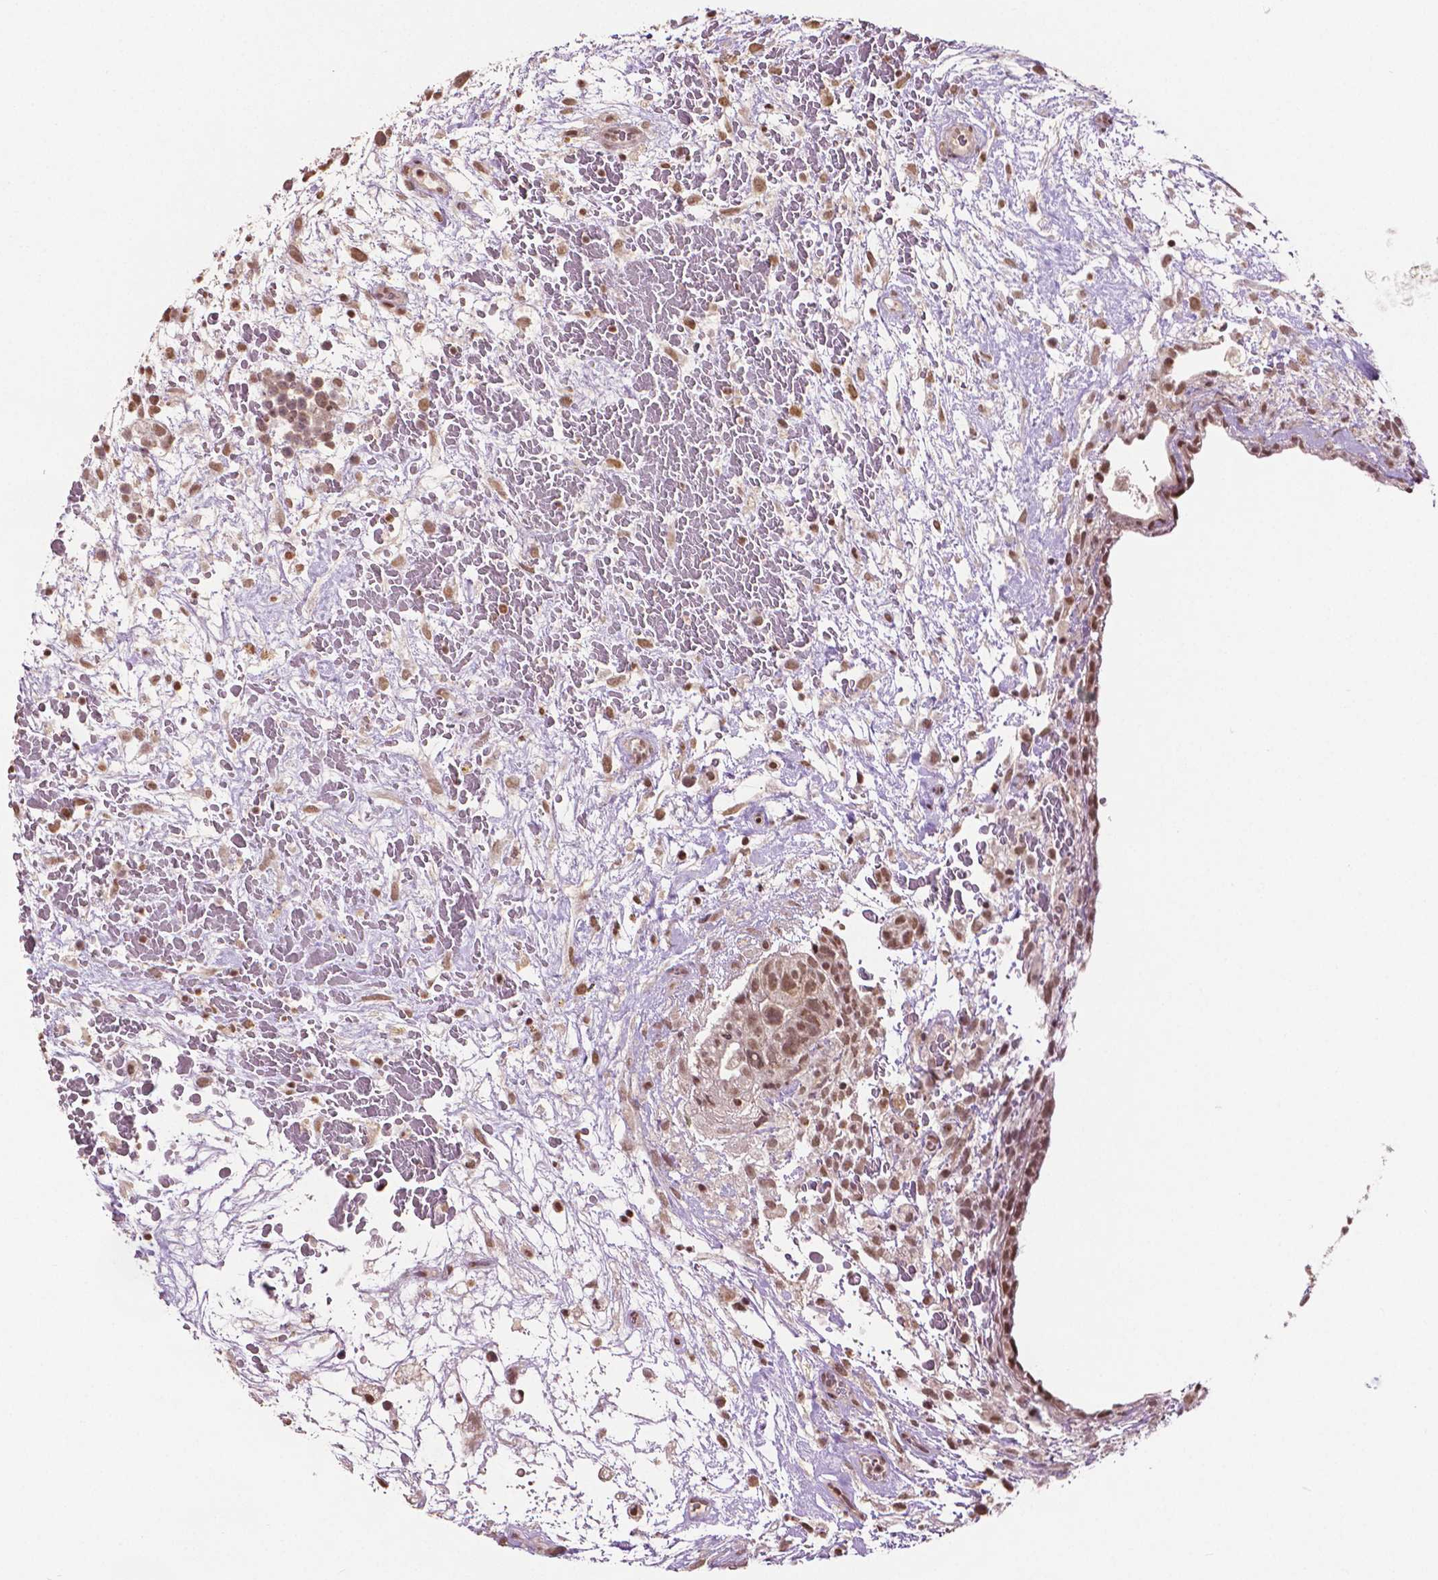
{"staining": {"intensity": "moderate", "quantity": ">75%", "location": "nuclear"}, "tissue": "testis cancer", "cell_type": "Tumor cells", "image_type": "cancer", "snomed": [{"axis": "morphology", "description": "Normal tissue, NOS"}, {"axis": "morphology", "description": "Carcinoma, Embryonal, NOS"}, {"axis": "topography", "description": "Testis"}], "caption": "Protein positivity by immunohistochemistry exhibits moderate nuclear staining in approximately >75% of tumor cells in embryonal carcinoma (testis). The staining was performed using DAB (3,3'-diaminobenzidine) to visualize the protein expression in brown, while the nuclei were stained in blue with hematoxylin (Magnification: 20x).", "gene": "DEK", "patient": {"sex": "male", "age": 32}}